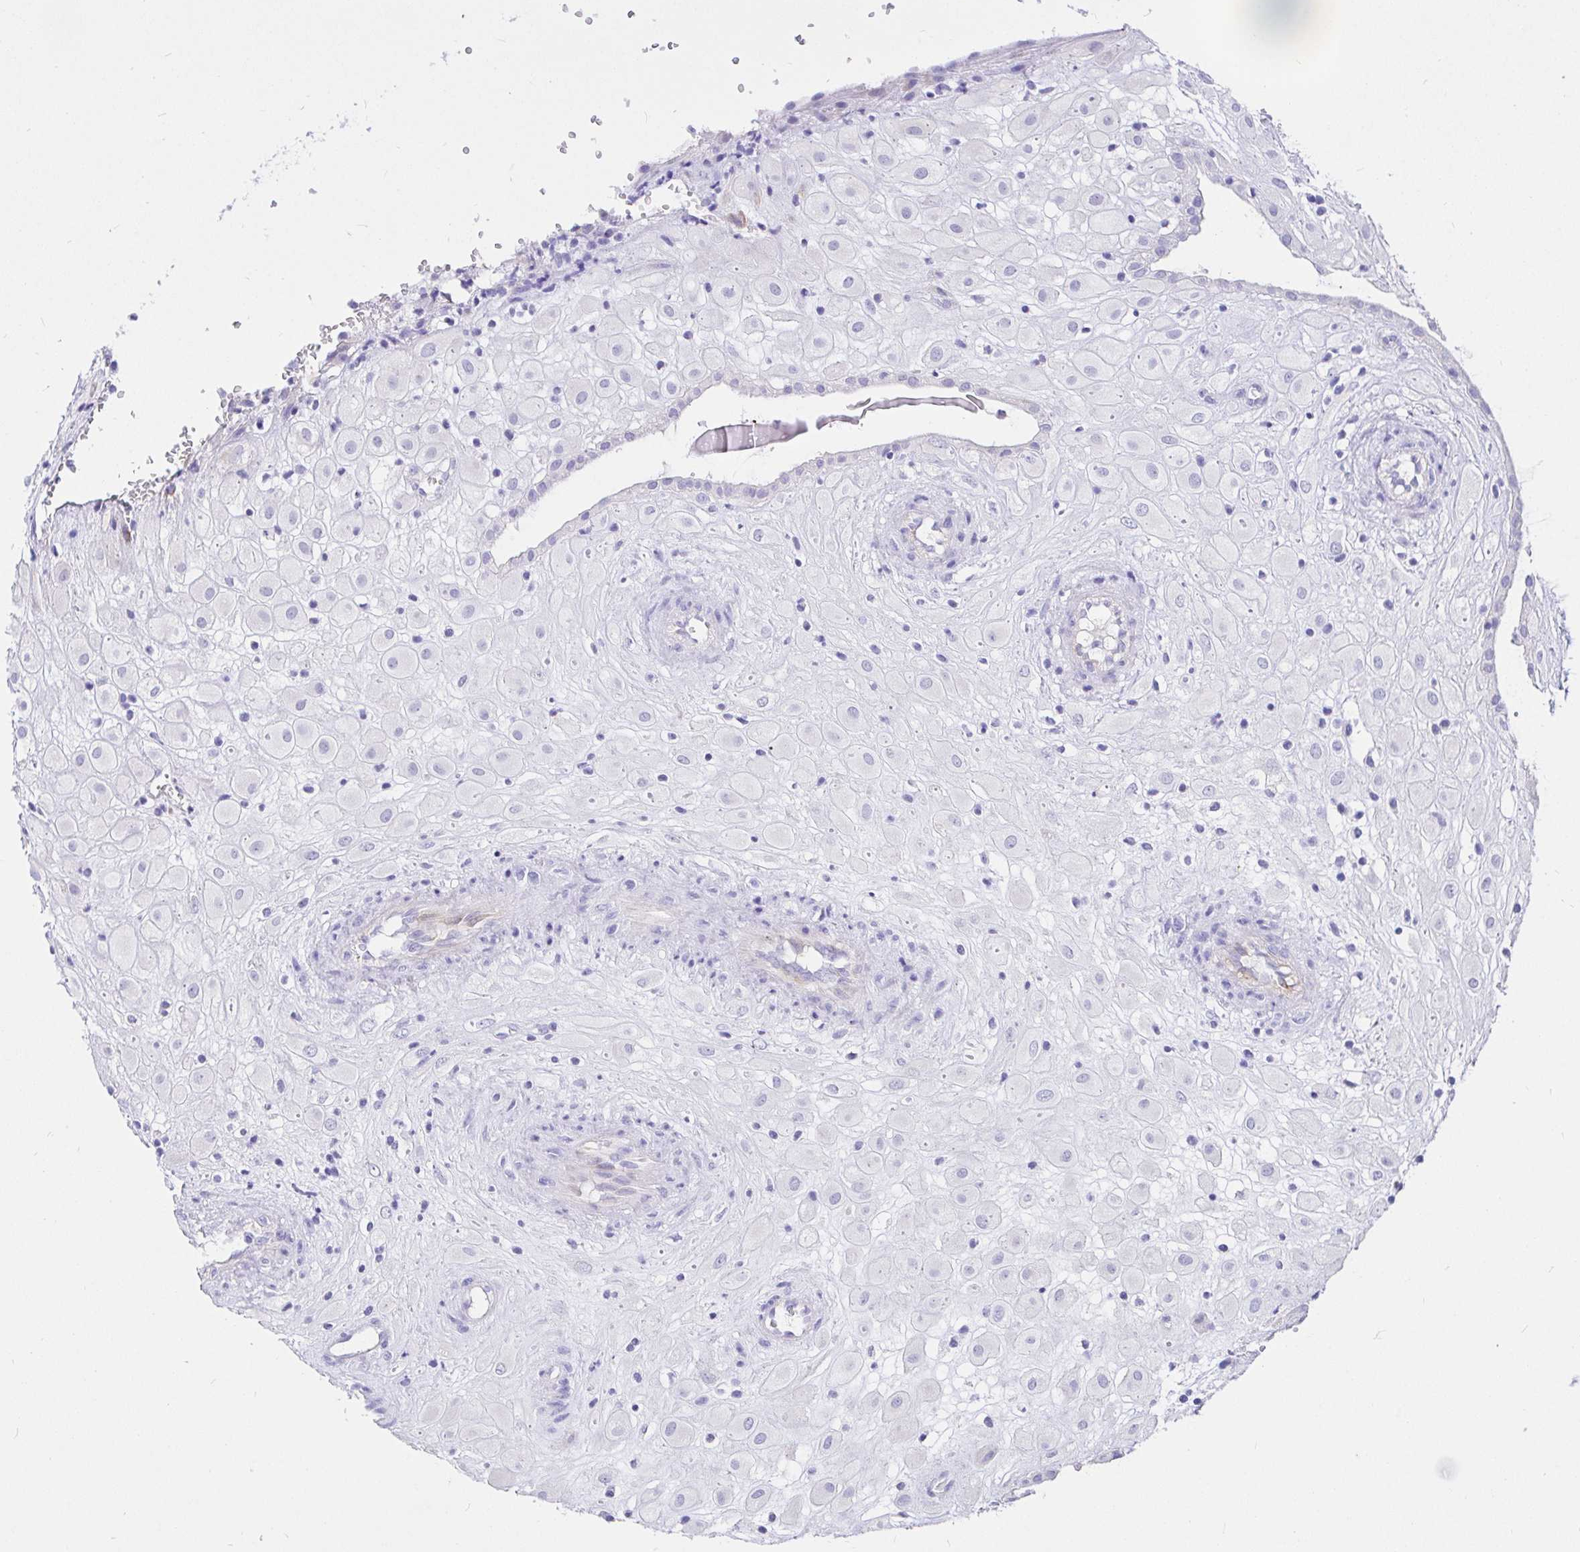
{"staining": {"intensity": "negative", "quantity": "none", "location": "none"}, "tissue": "placenta", "cell_type": "Decidual cells", "image_type": "normal", "snomed": [{"axis": "morphology", "description": "Normal tissue, NOS"}, {"axis": "topography", "description": "Placenta"}], "caption": "Human placenta stained for a protein using IHC exhibits no expression in decidual cells.", "gene": "CCDC62", "patient": {"sex": "female", "age": 24}}